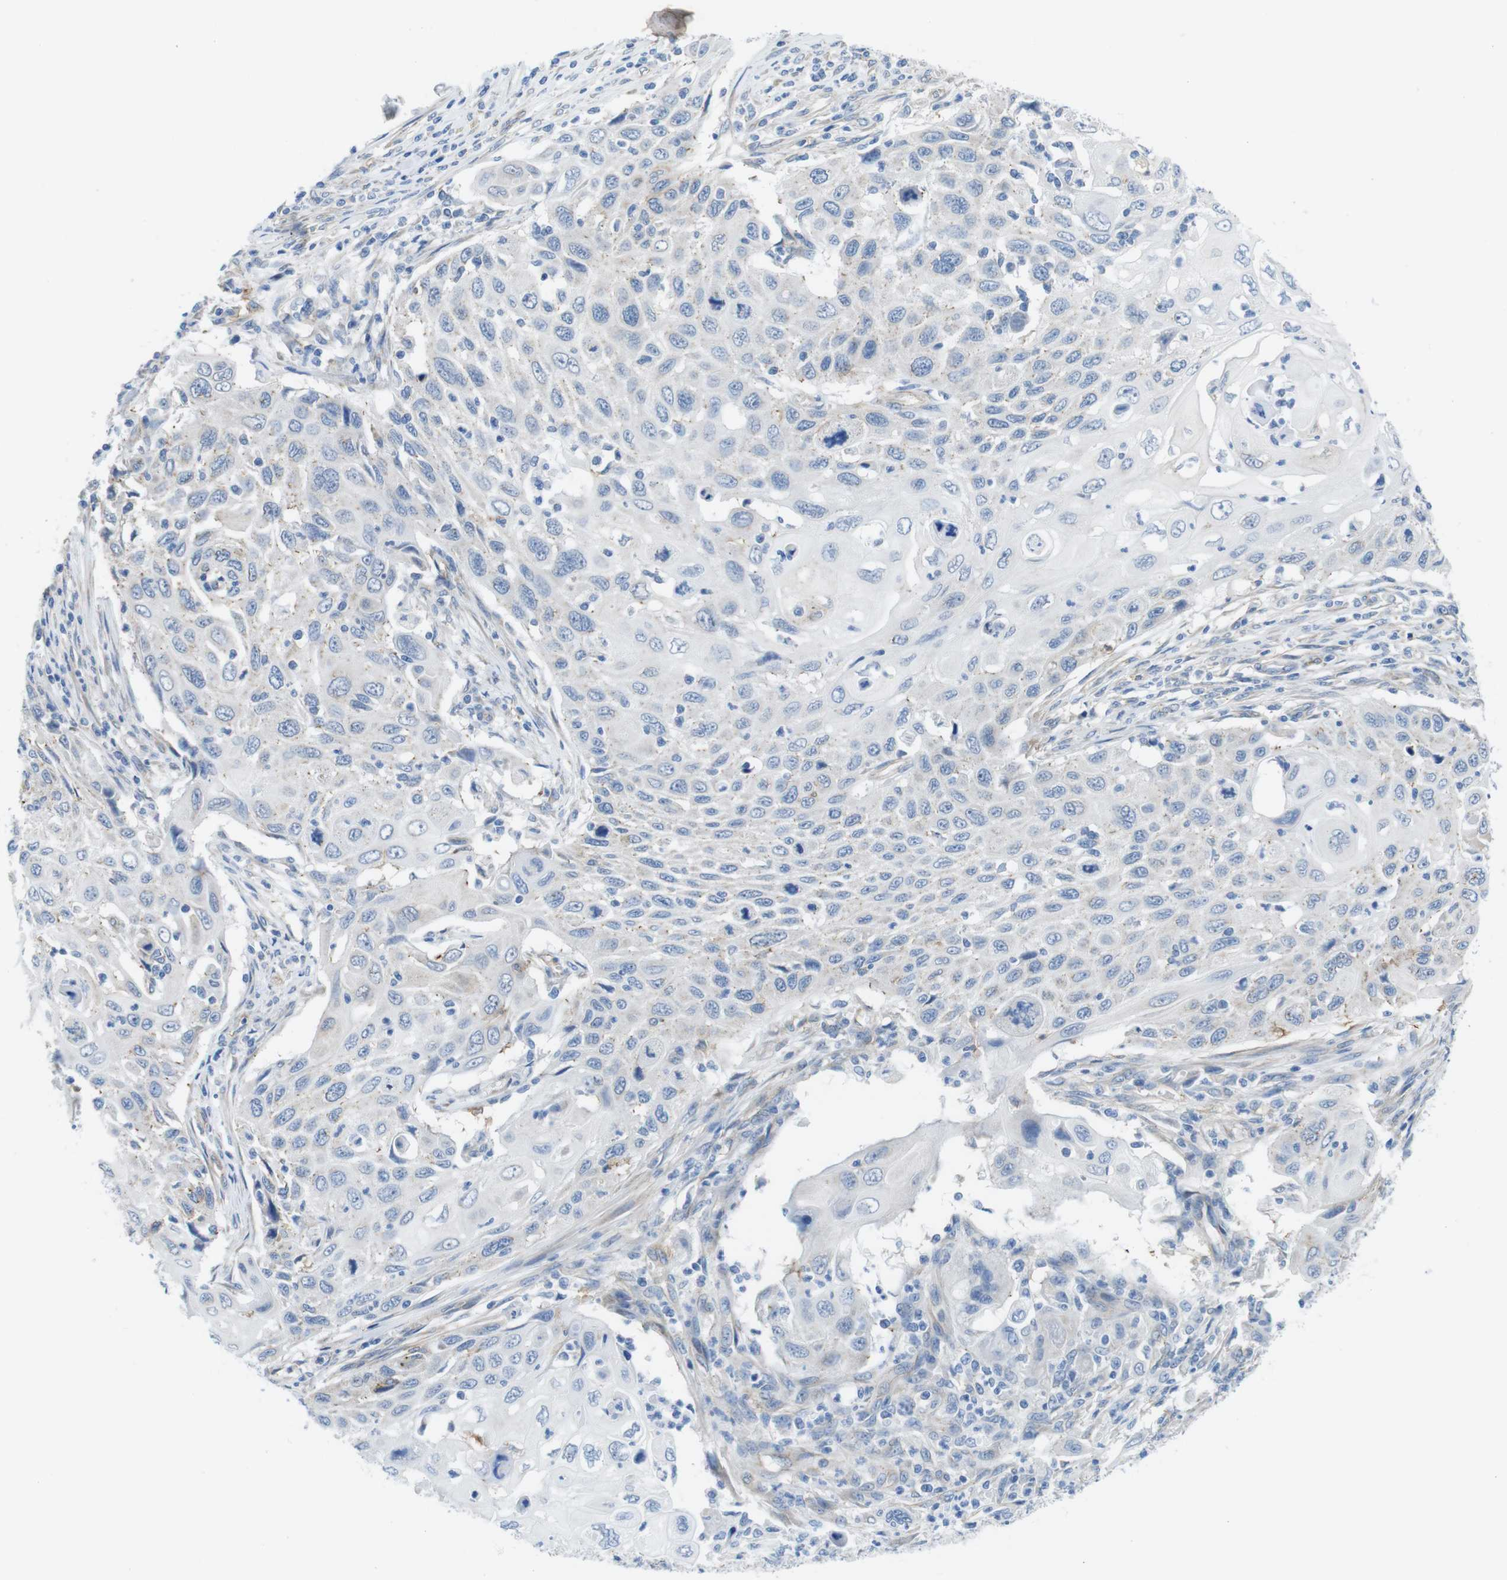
{"staining": {"intensity": "negative", "quantity": "none", "location": "none"}, "tissue": "cervical cancer", "cell_type": "Tumor cells", "image_type": "cancer", "snomed": [{"axis": "morphology", "description": "Squamous cell carcinoma, NOS"}, {"axis": "topography", "description": "Cervix"}], "caption": "Immunohistochemistry image of neoplastic tissue: cervical cancer (squamous cell carcinoma) stained with DAB (3,3'-diaminobenzidine) exhibits no significant protein positivity in tumor cells. The staining was performed using DAB to visualize the protein expression in brown, while the nuclei were stained in blue with hematoxylin (Magnification: 20x).", "gene": "CDH8", "patient": {"sex": "female", "age": 70}}